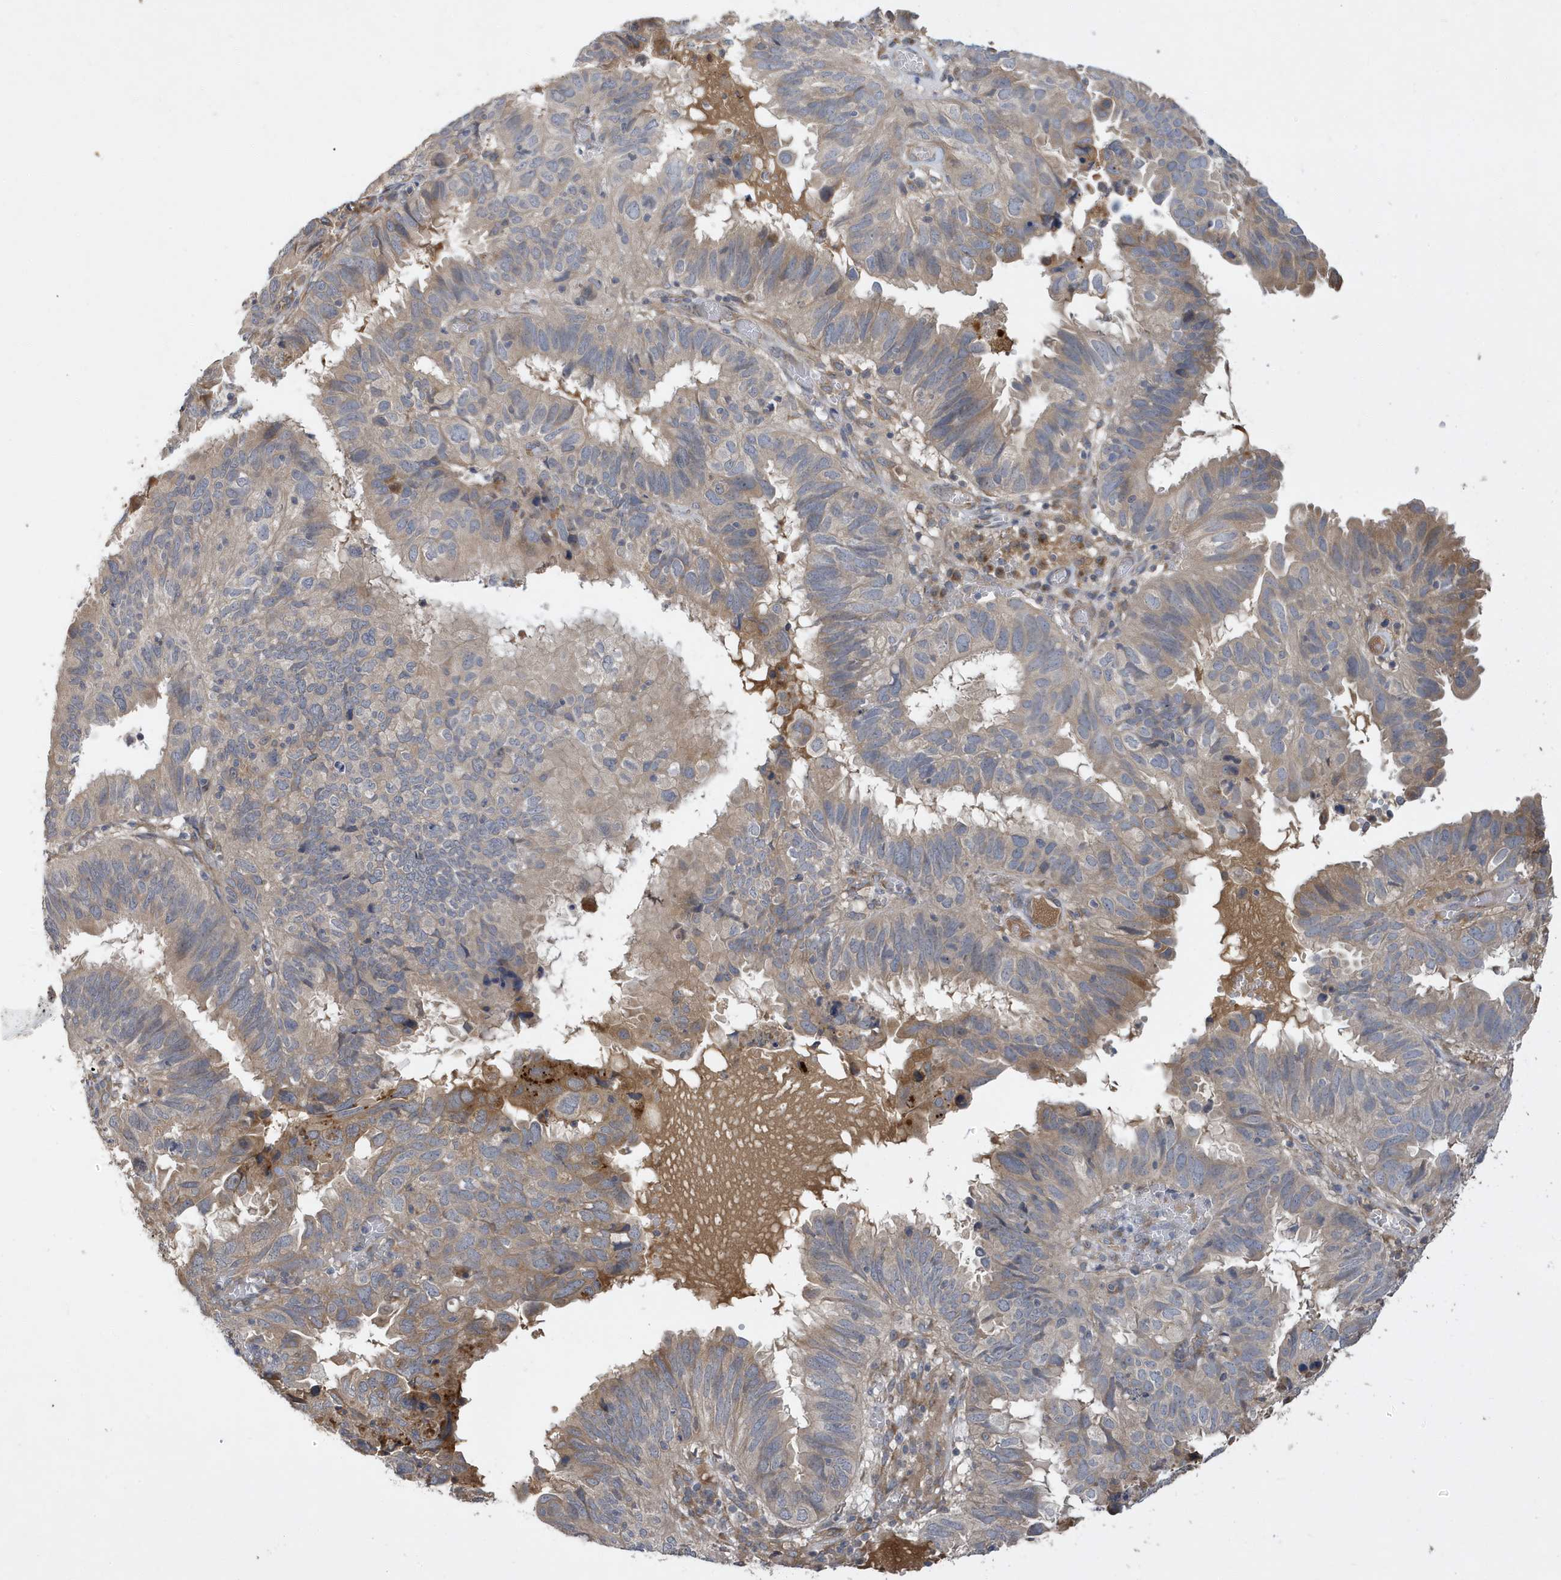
{"staining": {"intensity": "weak", "quantity": "<25%", "location": "cytoplasmic/membranous"}, "tissue": "endometrial cancer", "cell_type": "Tumor cells", "image_type": "cancer", "snomed": [{"axis": "morphology", "description": "Adenocarcinoma, NOS"}, {"axis": "topography", "description": "Uterus"}], "caption": "Protein analysis of endometrial adenocarcinoma displays no significant staining in tumor cells.", "gene": "LAPTM4A", "patient": {"sex": "female", "age": 77}}